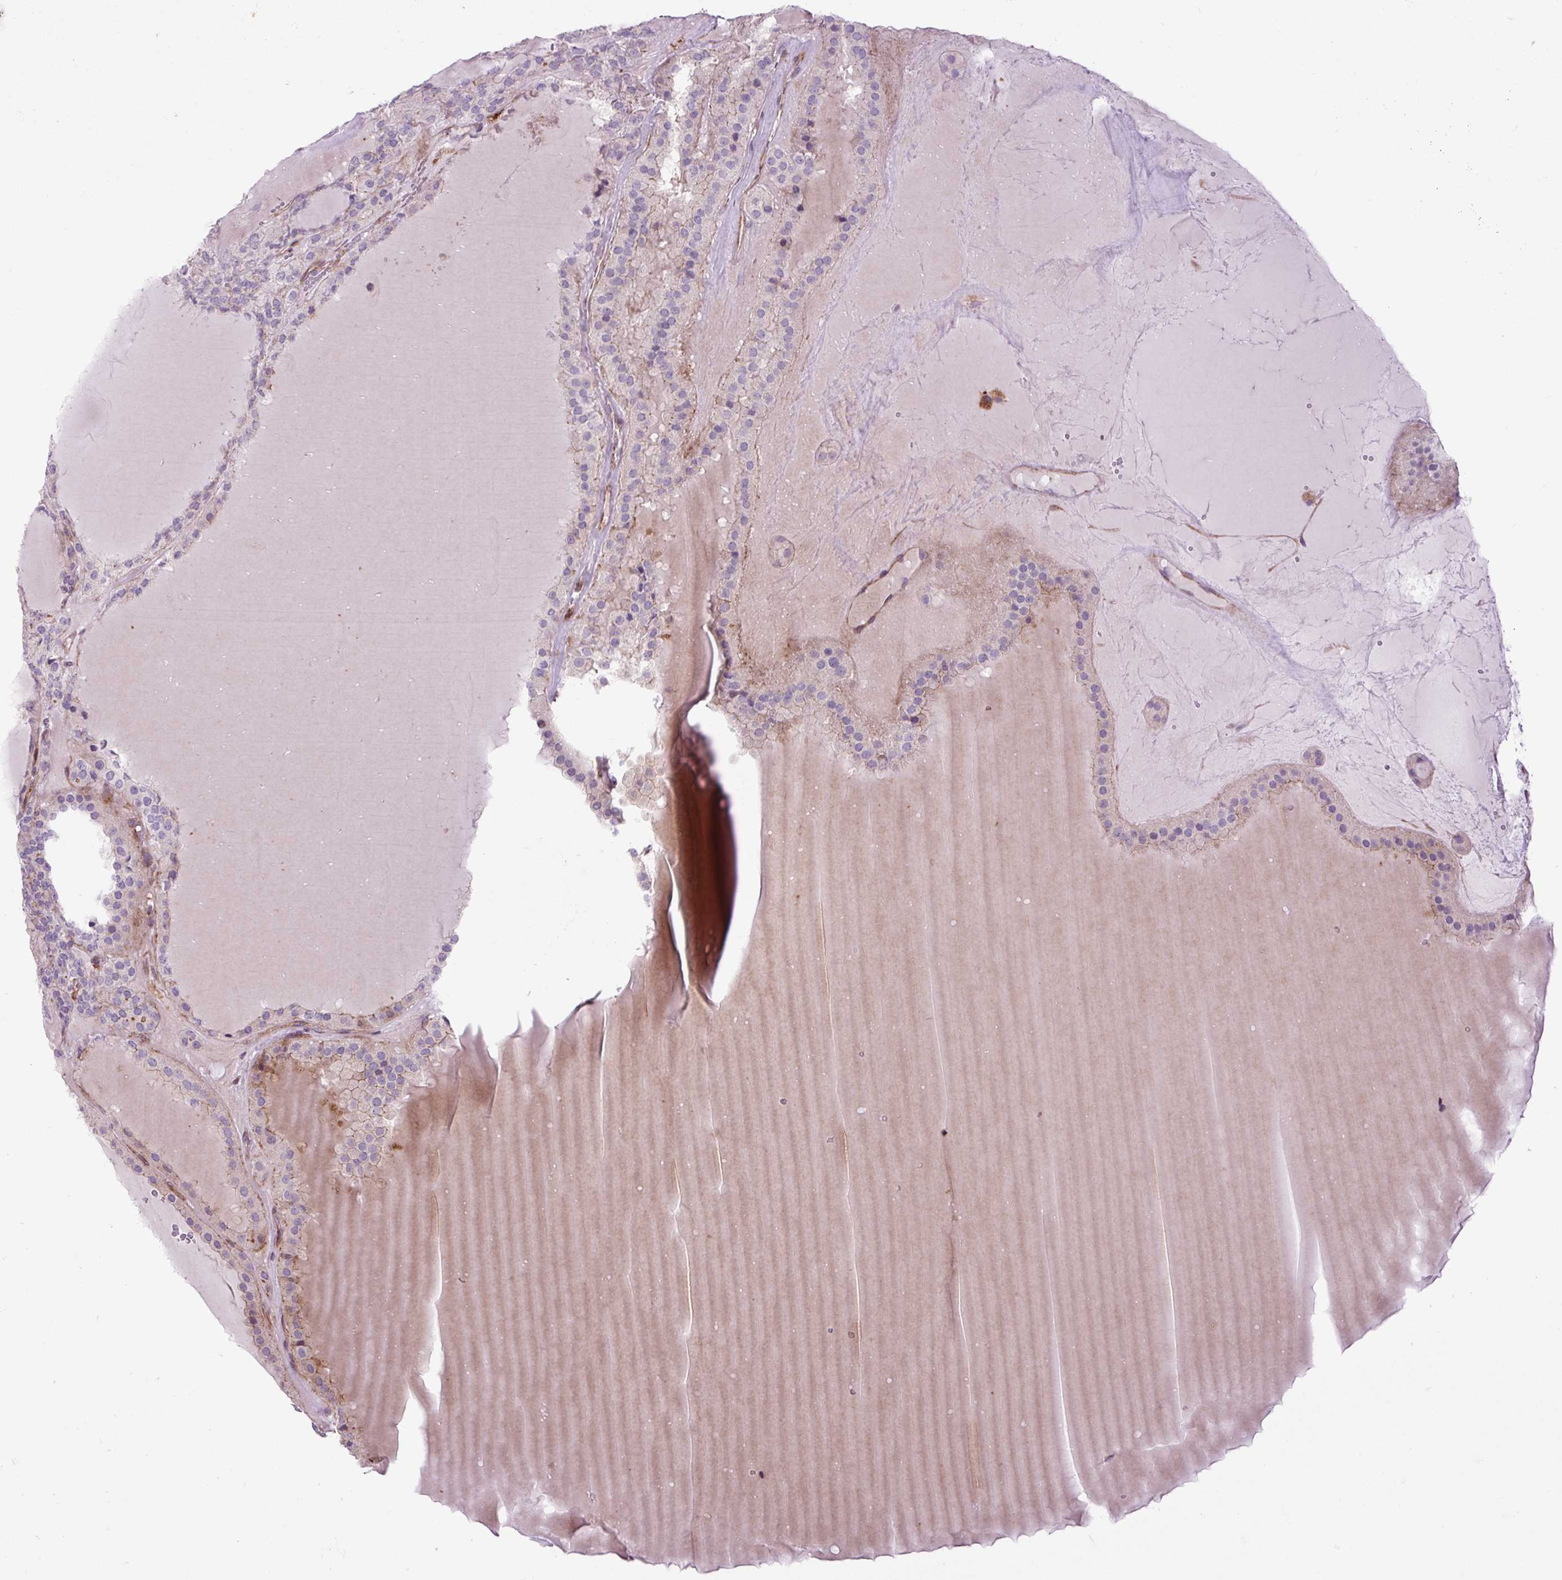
{"staining": {"intensity": "negative", "quantity": "none", "location": "none"}, "tissue": "thyroid cancer", "cell_type": "Tumor cells", "image_type": "cancer", "snomed": [{"axis": "morphology", "description": "Follicular adenoma carcinoma, NOS"}, {"axis": "topography", "description": "Thyroid gland"}], "caption": "High power microscopy photomicrograph of an immunohistochemistry image of thyroid cancer (follicular adenoma carcinoma), revealing no significant positivity in tumor cells.", "gene": "ZNF197", "patient": {"sex": "female", "age": 63}}